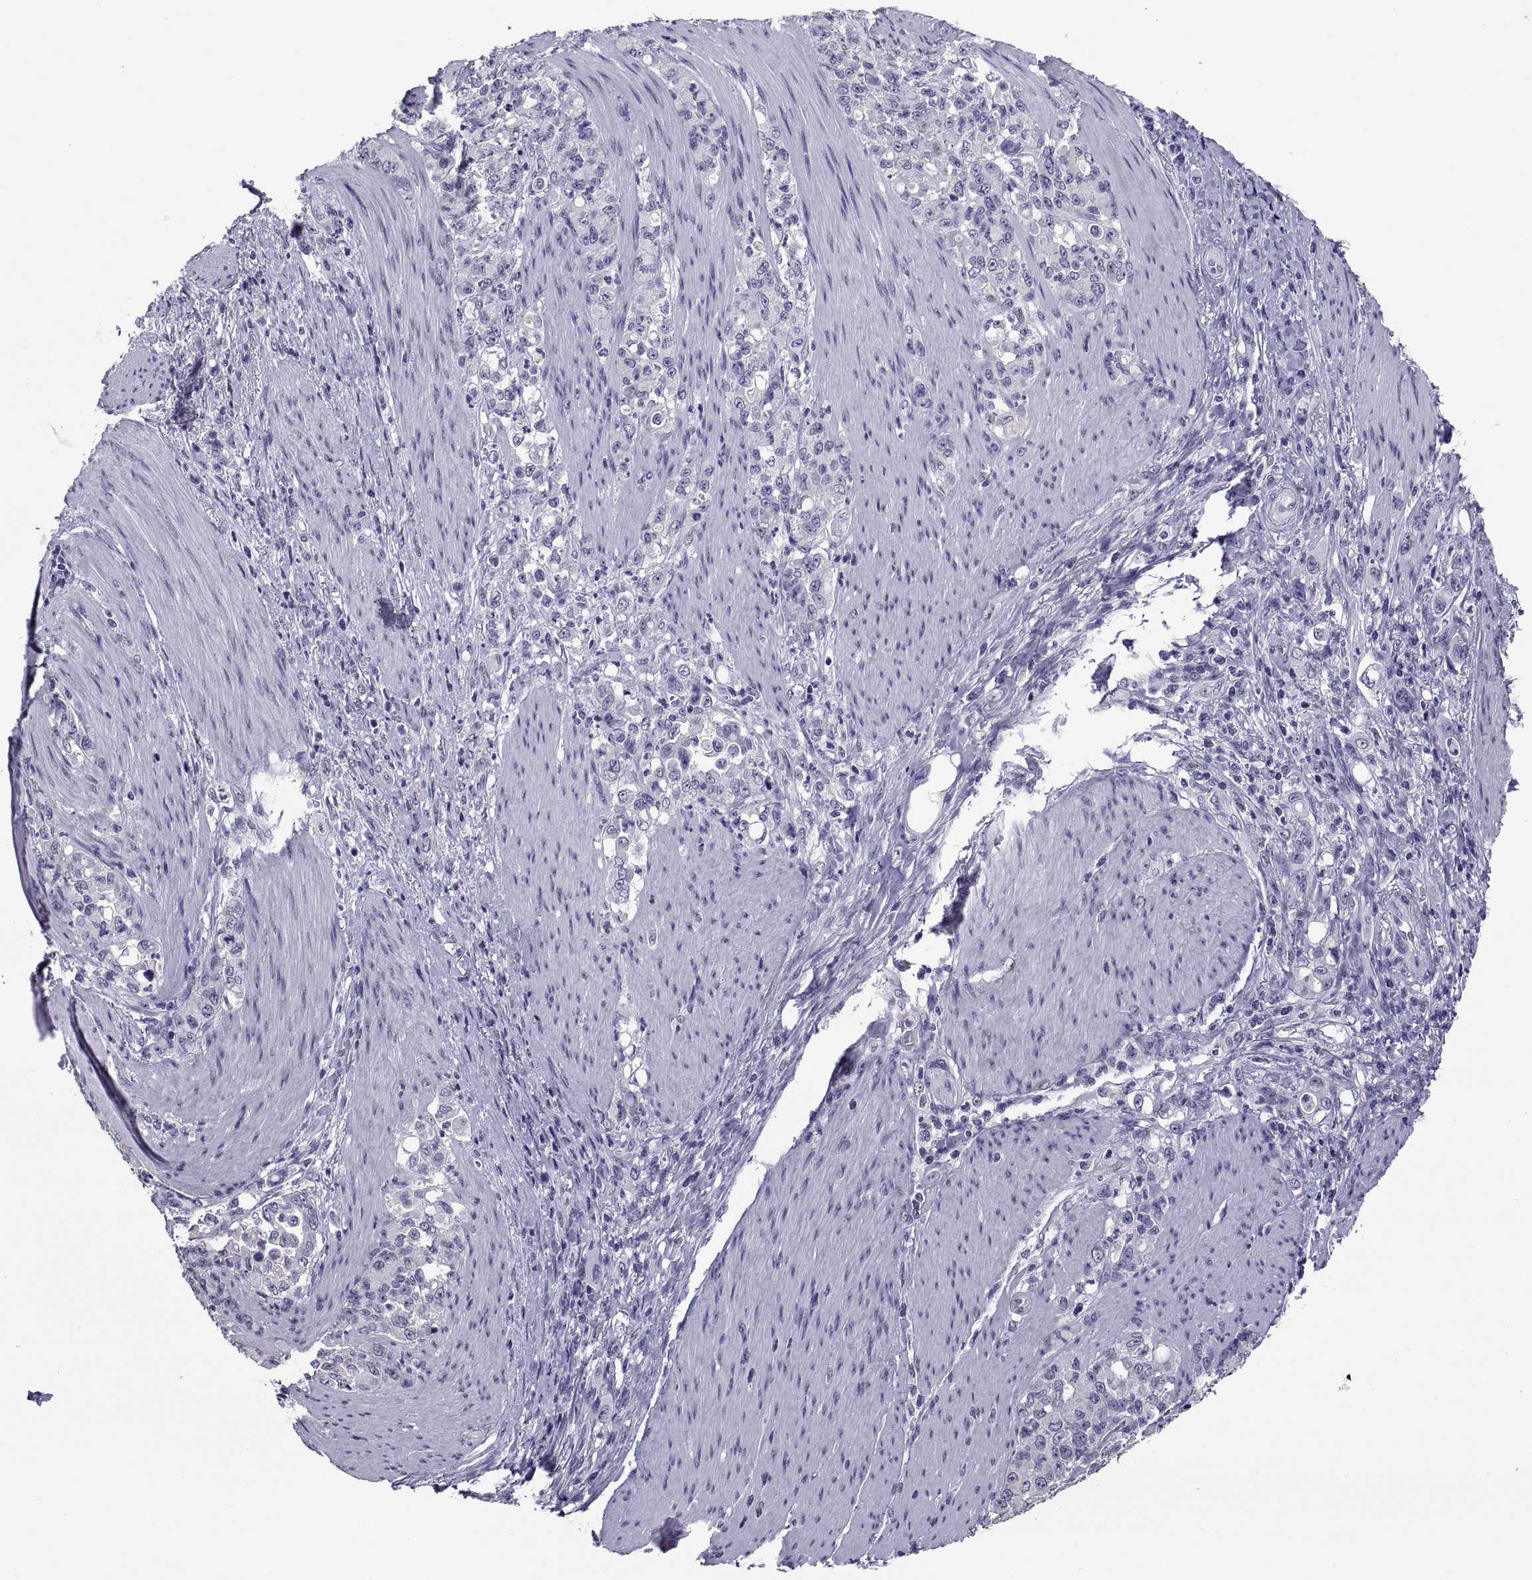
{"staining": {"intensity": "negative", "quantity": "none", "location": "none"}, "tissue": "stomach cancer", "cell_type": "Tumor cells", "image_type": "cancer", "snomed": [{"axis": "morphology", "description": "Adenocarcinoma, NOS"}, {"axis": "topography", "description": "Stomach"}], "caption": "This is an immunohistochemistry photomicrograph of human stomach adenocarcinoma. There is no staining in tumor cells.", "gene": "TGFBR3L", "patient": {"sex": "female", "age": 79}}